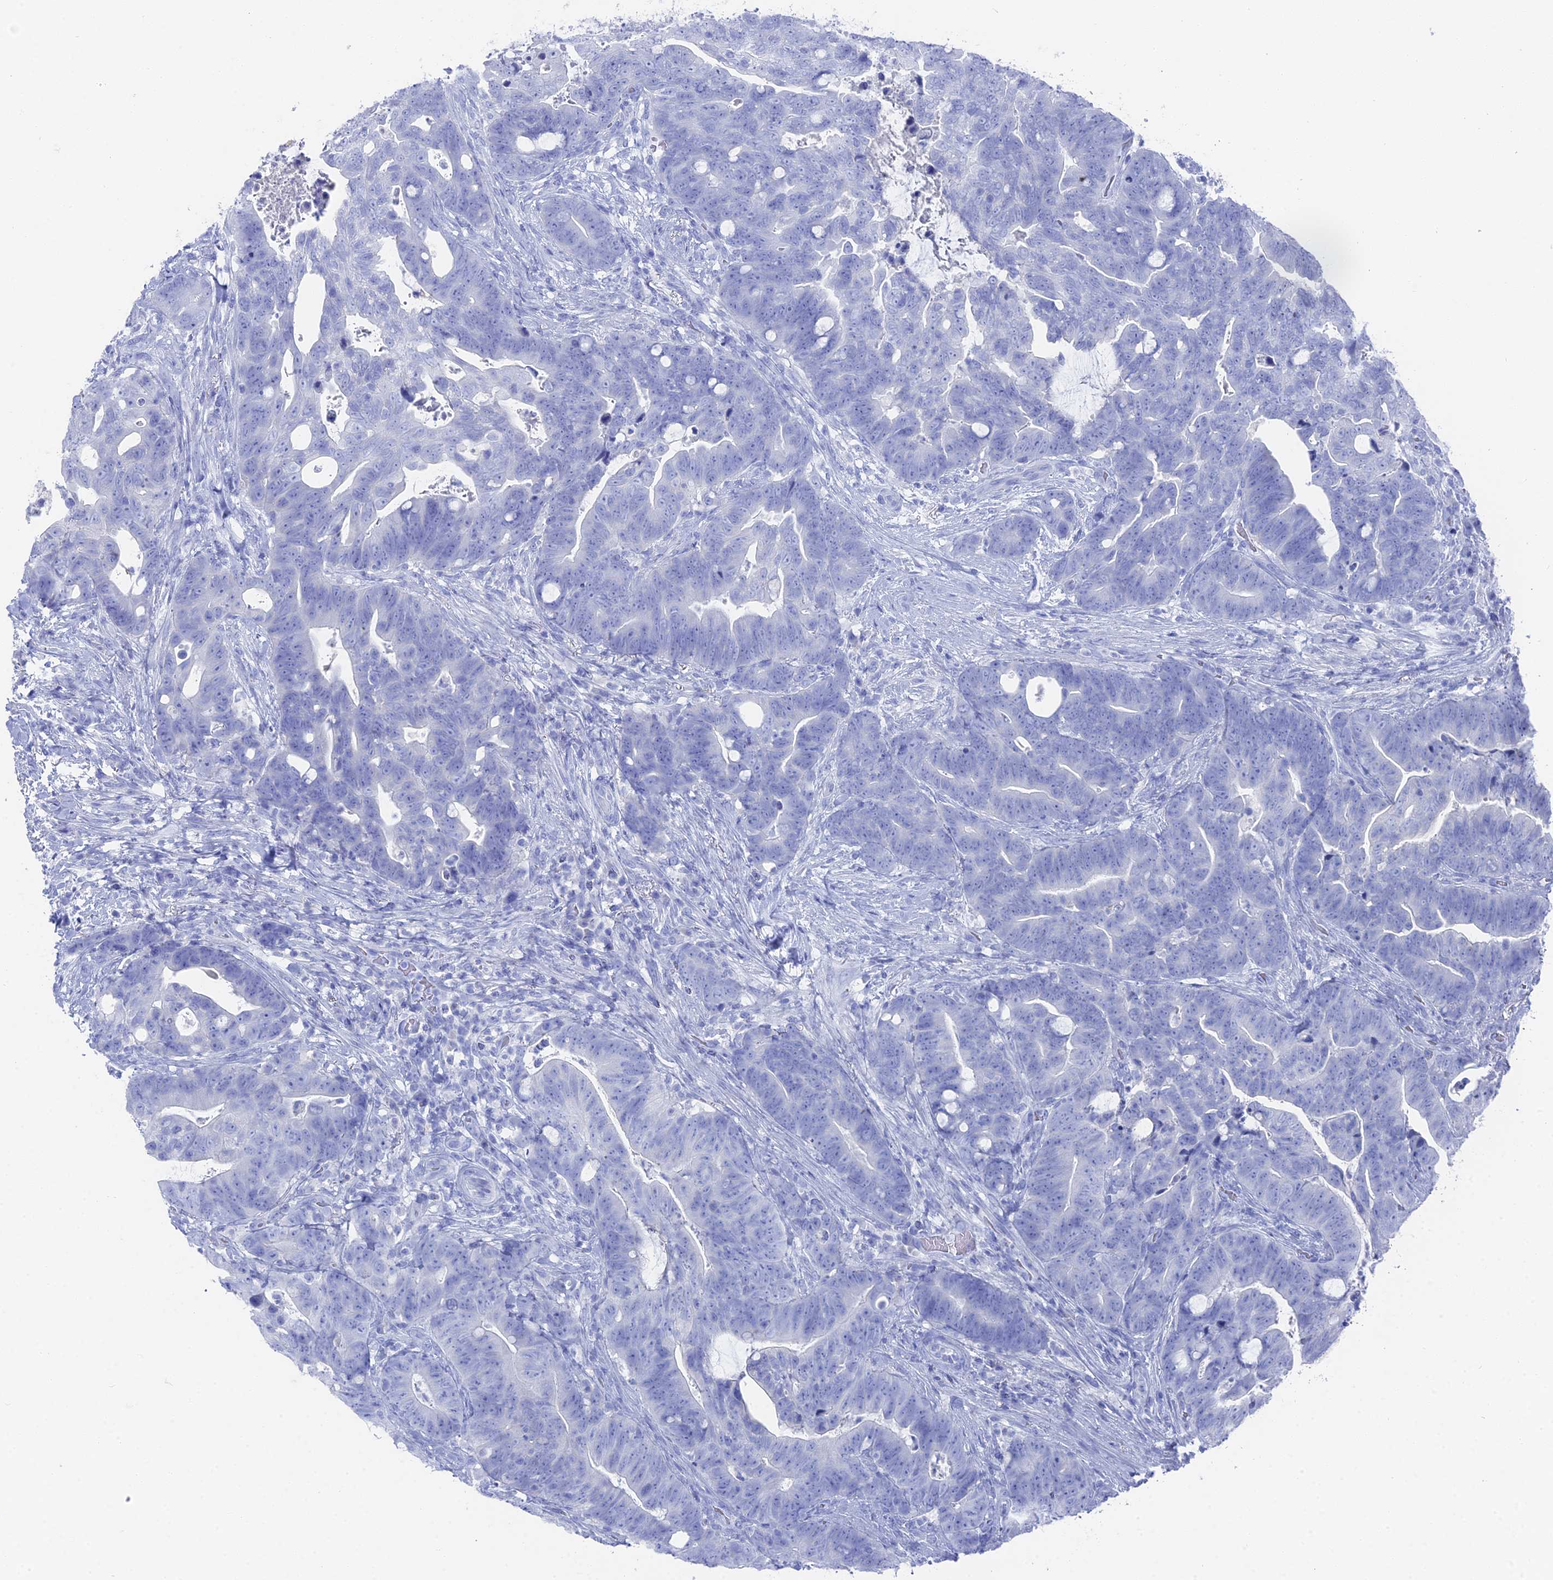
{"staining": {"intensity": "negative", "quantity": "none", "location": "none"}, "tissue": "colorectal cancer", "cell_type": "Tumor cells", "image_type": "cancer", "snomed": [{"axis": "morphology", "description": "Adenocarcinoma, NOS"}, {"axis": "topography", "description": "Colon"}], "caption": "Immunohistochemistry micrograph of neoplastic tissue: colorectal cancer stained with DAB demonstrates no significant protein staining in tumor cells. Nuclei are stained in blue.", "gene": "ENPP3", "patient": {"sex": "female", "age": 82}}